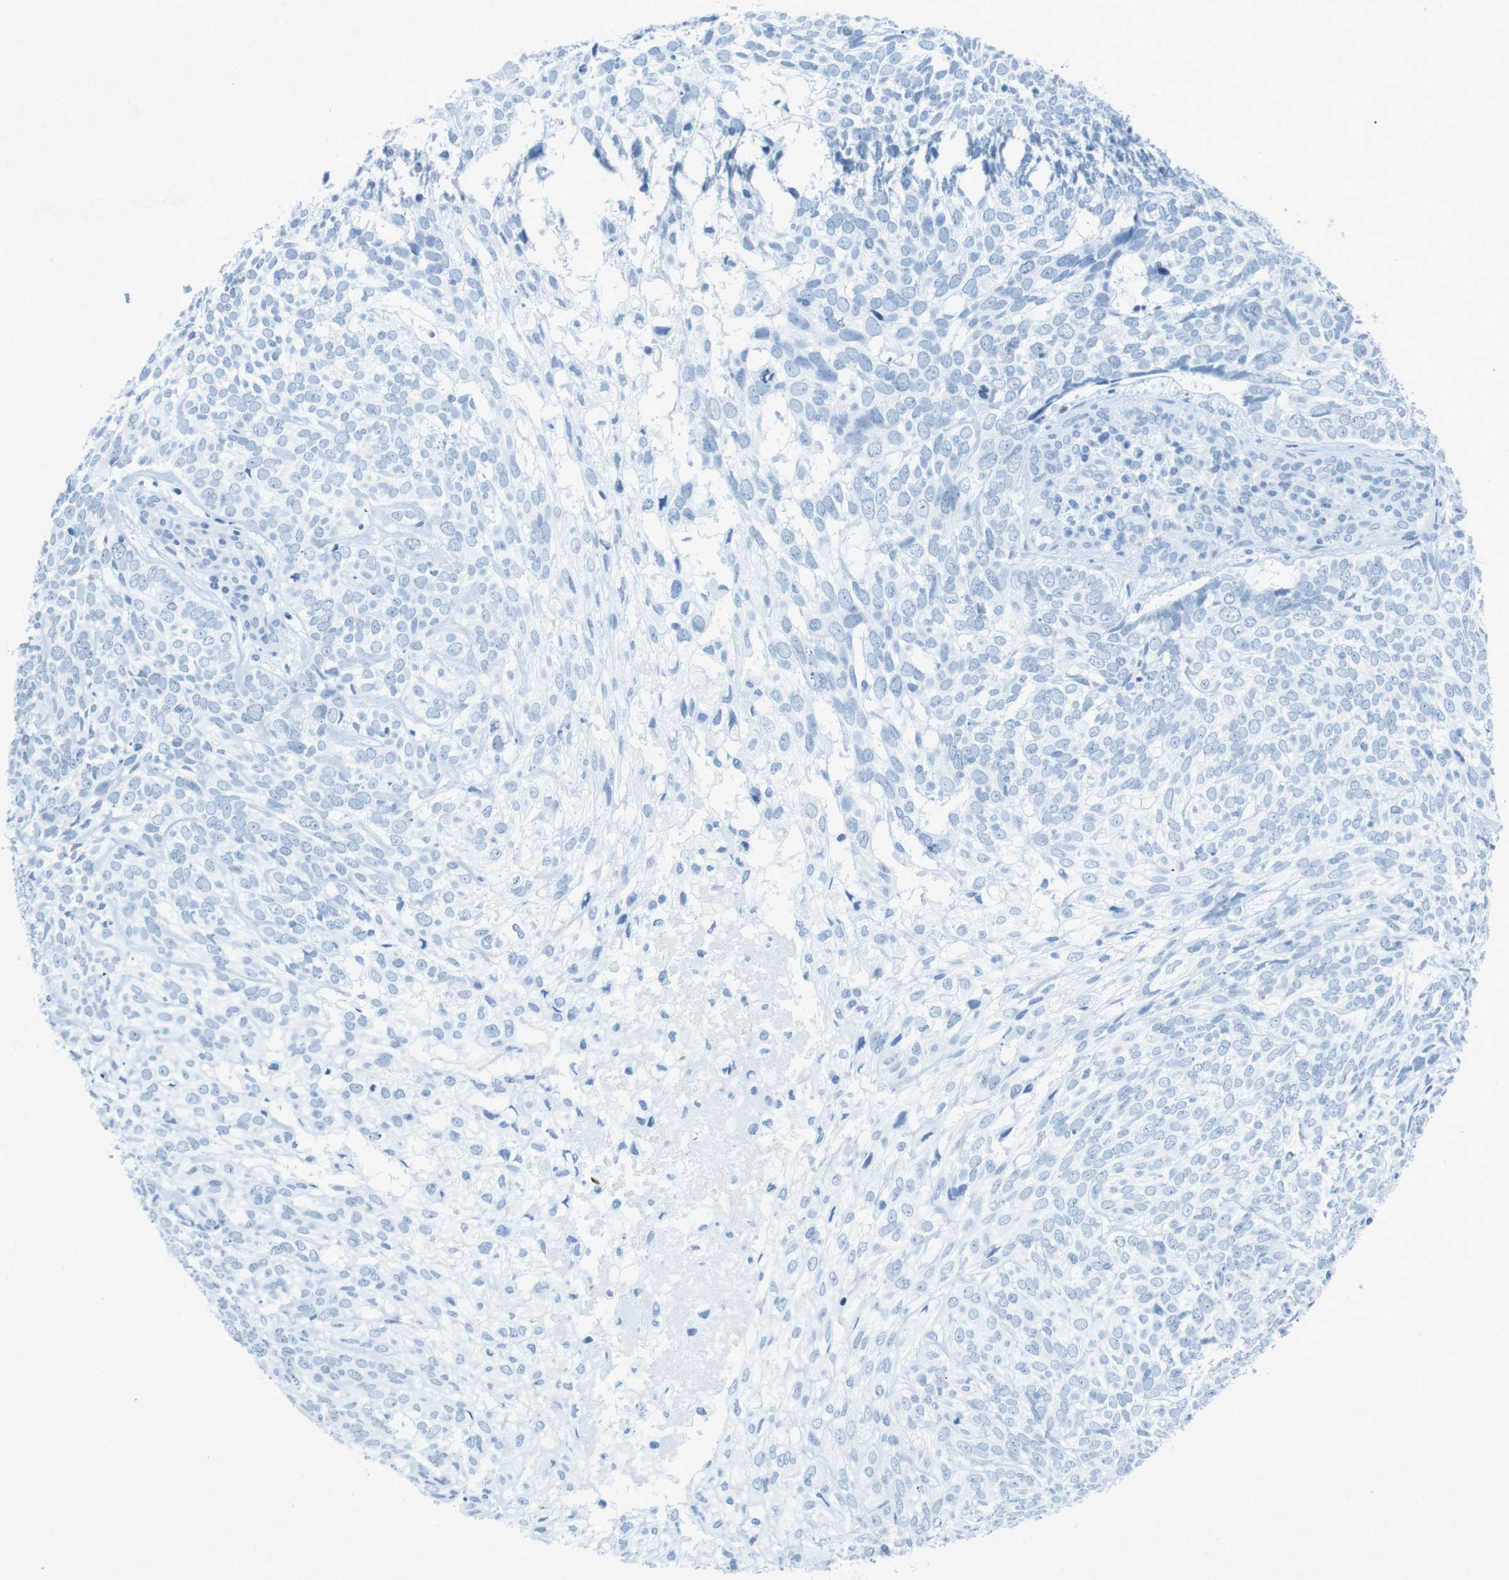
{"staining": {"intensity": "negative", "quantity": "none", "location": "none"}, "tissue": "skin cancer", "cell_type": "Tumor cells", "image_type": "cancer", "snomed": [{"axis": "morphology", "description": "Basal cell carcinoma"}, {"axis": "topography", "description": "Skin"}], "caption": "The photomicrograph exhibits no significant expression in tumor cells of skin cancer.", "gene": "CTAG1B", "patient": {"sex": "male", "age": 72}}